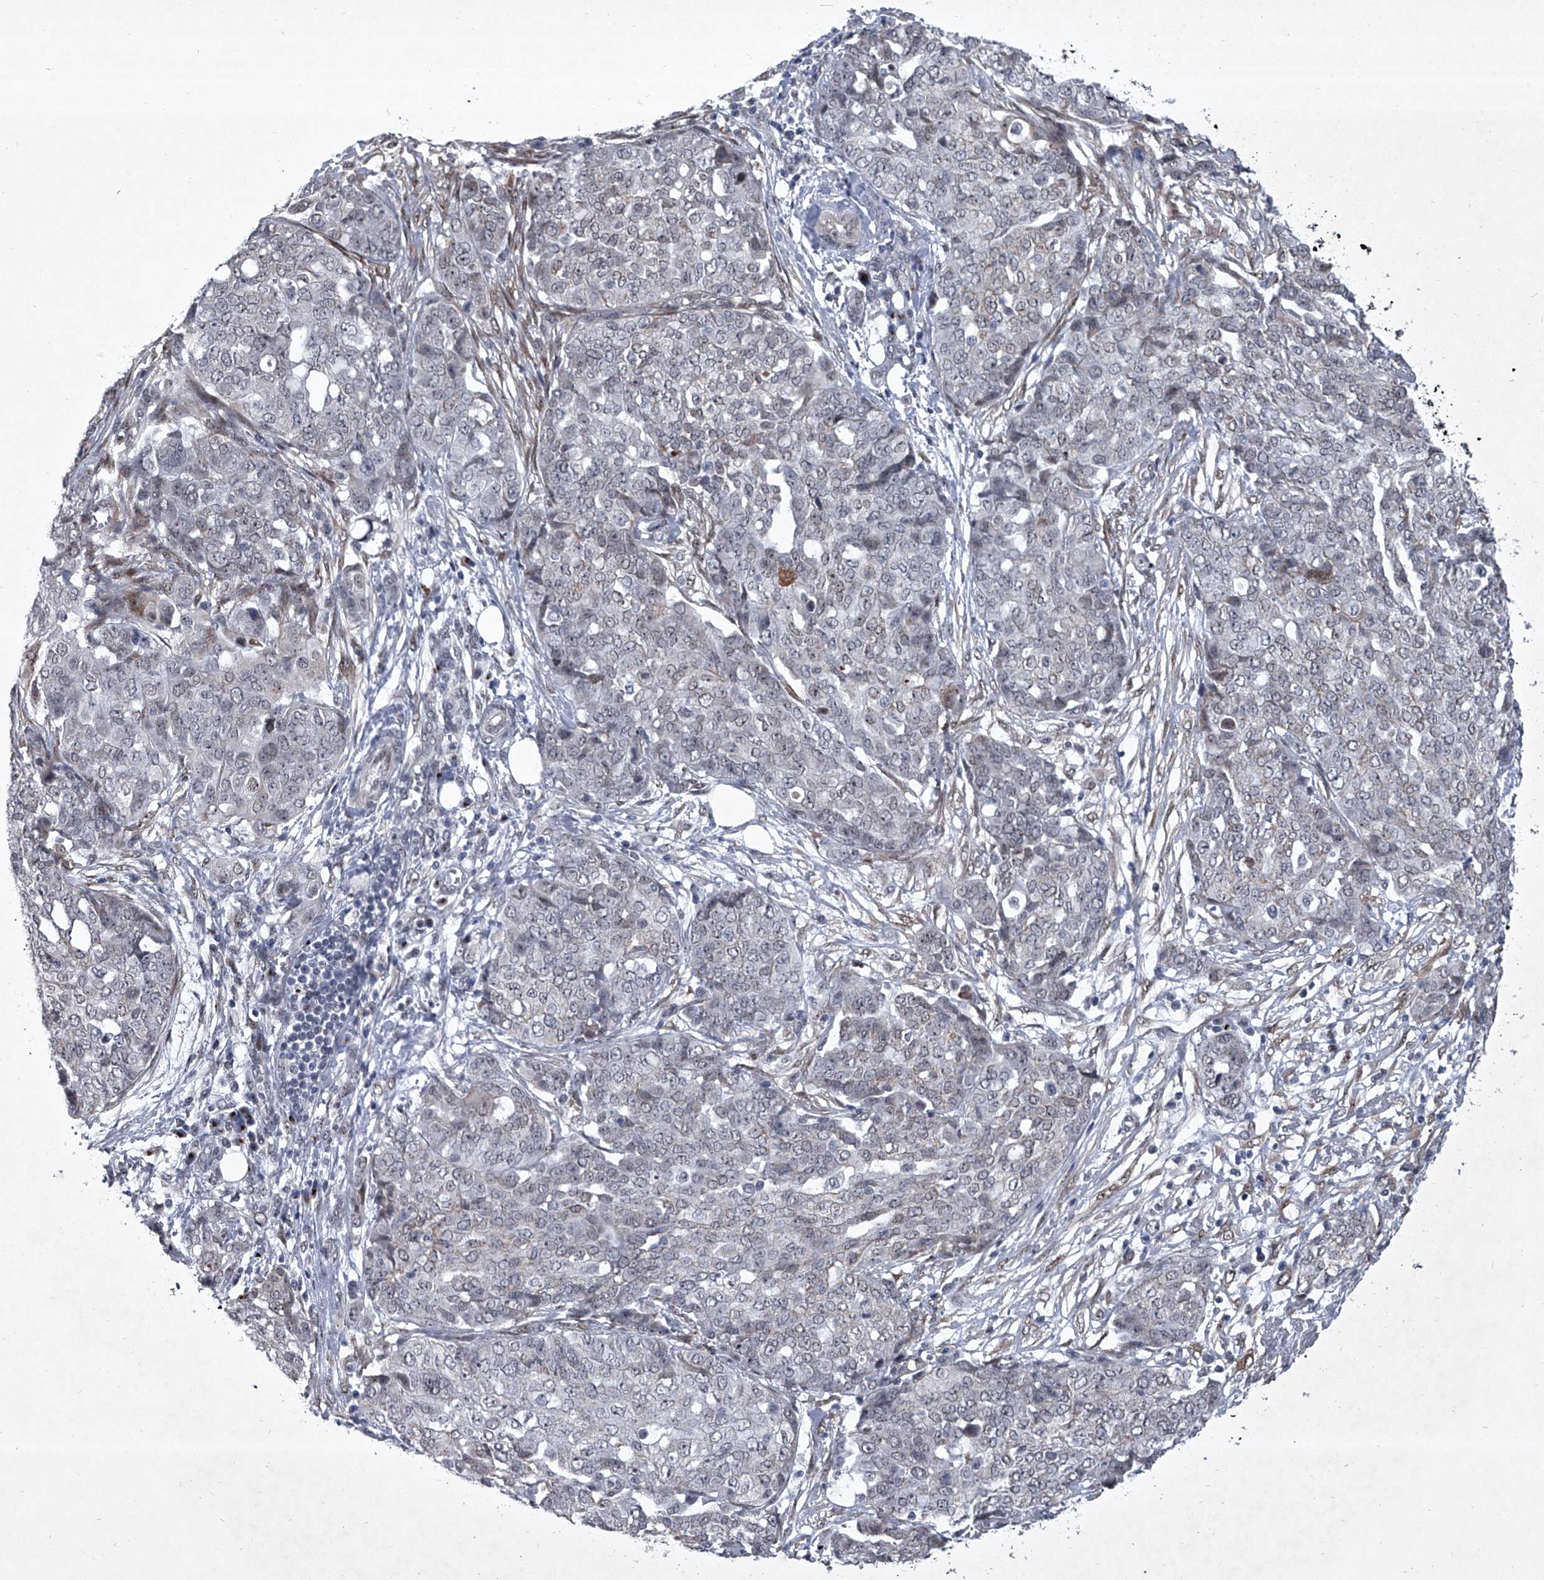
{"staining": {"intensity": "negative", "quantity": "none", "location": "none"}, "tissue": "ovarian cancer", "cell_type": "Tumor cells", "image_type": "cancer", "snomed": [{"axis": "morphology", "description": "Cystadenocarcinoma, serous, NOS"}, {"axis": "topography", "description": "Soft tissue"}, {"axis": "topography", "description": "Ovary"}], "caption": "IHC micrograph of neoplastic tissue: serous cystadenocarcinoma (ovarian) stained with DAB displays no significant protein positivity in tumor cells.", "gene": "MLLT1", "patient": {"sex": "female", "age": 57}}